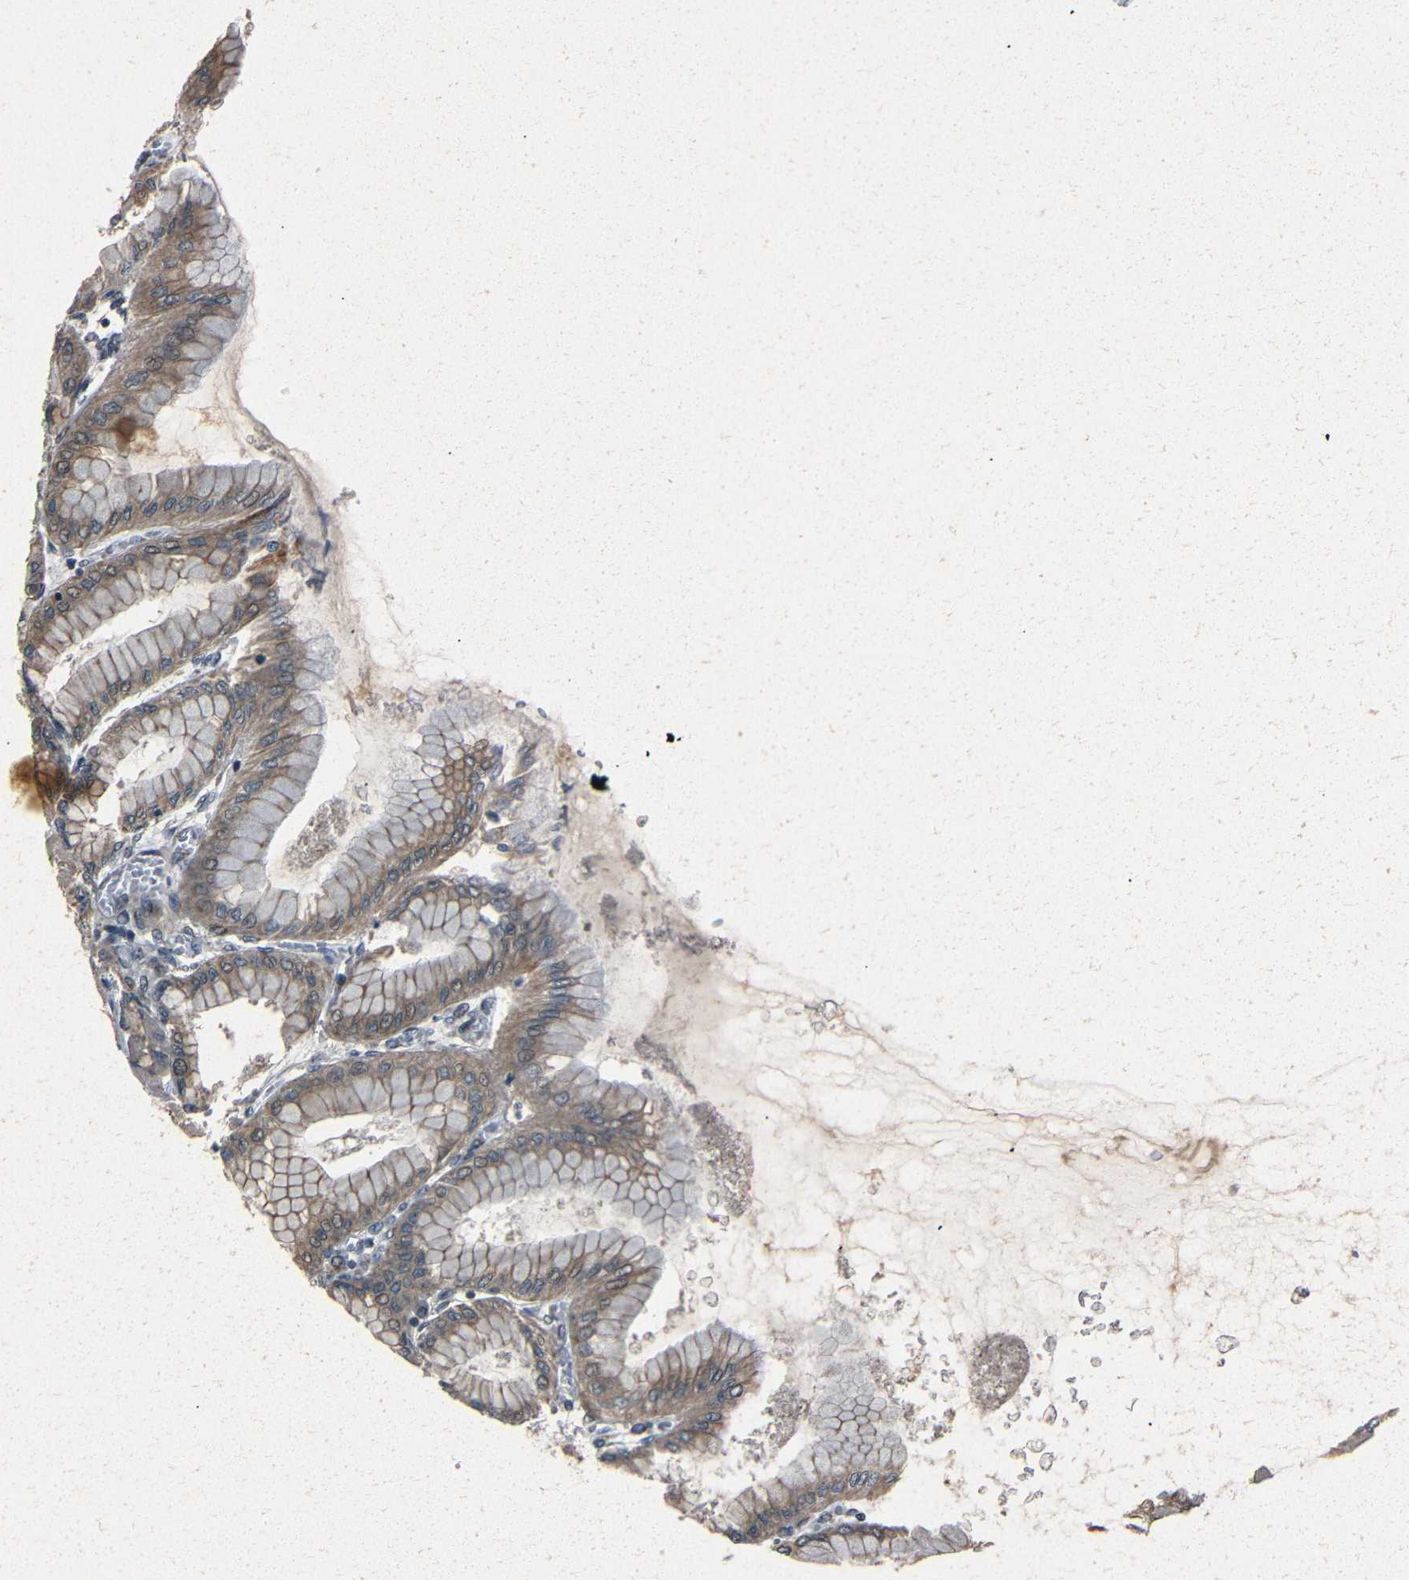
{"staining": {"intensity": "moderate", "quantity": ">75%", "location": "cytoplasmic/membranous,nuclear"}, "tissue": "stomach", "cell_type": "Glandular cells", "image_type": "normal", "snomed": [{"axis": "morphology", "description": "Normal tissue, NOS"}, {"axis": "topography", "description": "Stomach, upper"}], "caption": "A brown stain highlights moderate cytoplasmic/membranous,nuclear expression of a protein in glandular cells of benign stomach. The protein of interest is shown in brown color, while the nuclei are stained blue.", "gene": "AKAP9", "patient": {"sex": "female", "age": 56}}